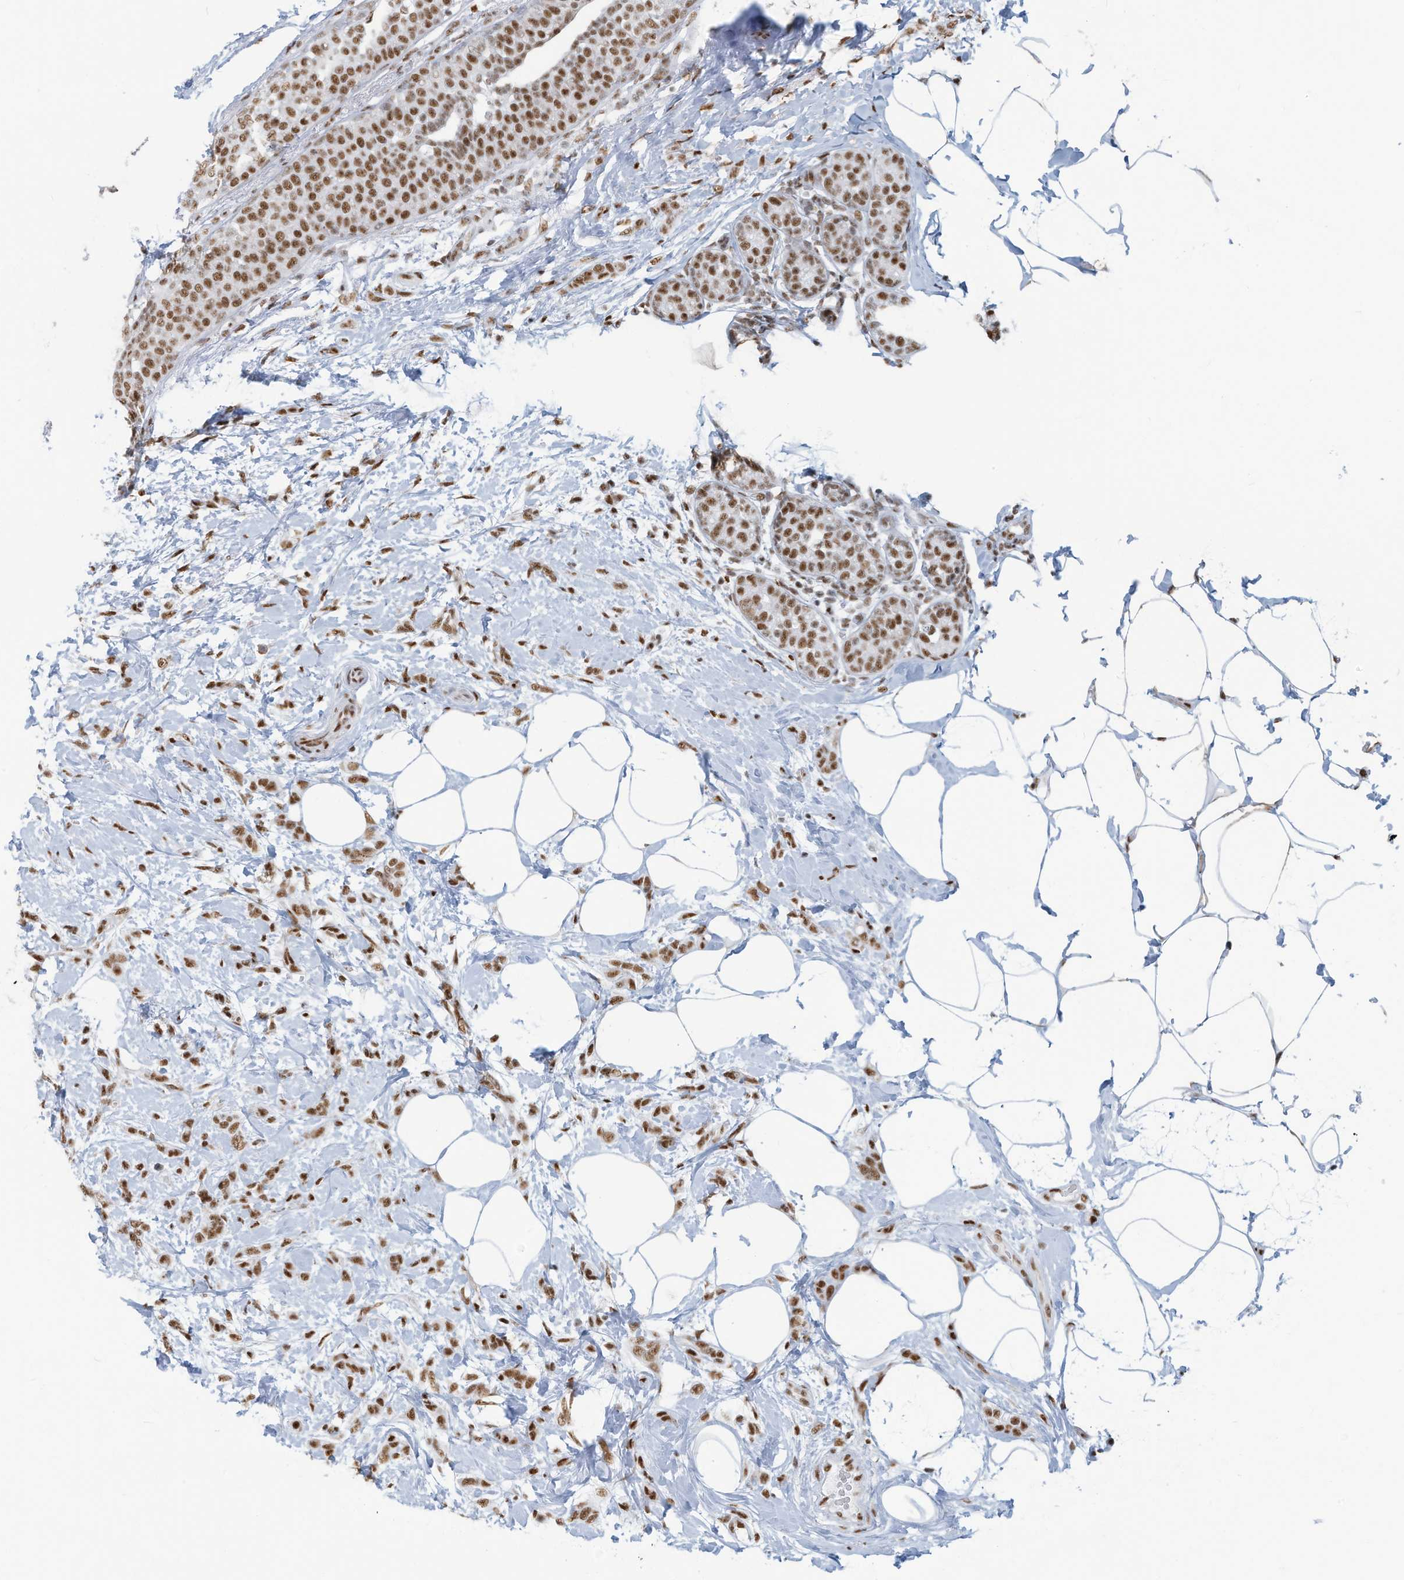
{"staining": {"intensity": "strong", "quantity": ">75%", "location": "nuclear"}, "tissue": "breast cancer", "cell_type": "Tumor cells", "image_type": "cancer", "snomed": [{"axis": "morphology", "description": "Lobular carcinoma, in situ"}, {"axis": "morphology", "description": "Lobular carcinoma"}, {"axis": "topography", "description": "Breast"}], "caption": "This histopathology image displays breast cancer (lobular carcinoma in situ) stained with immunohistochemistry (IHC) to label a protein in brown. The nuclear of tumor cells show strong positivity for the protein. Nuclei are counter-stained blue.", "gene": "SARNP", "patient": {"sex": "female", "age": 41}}